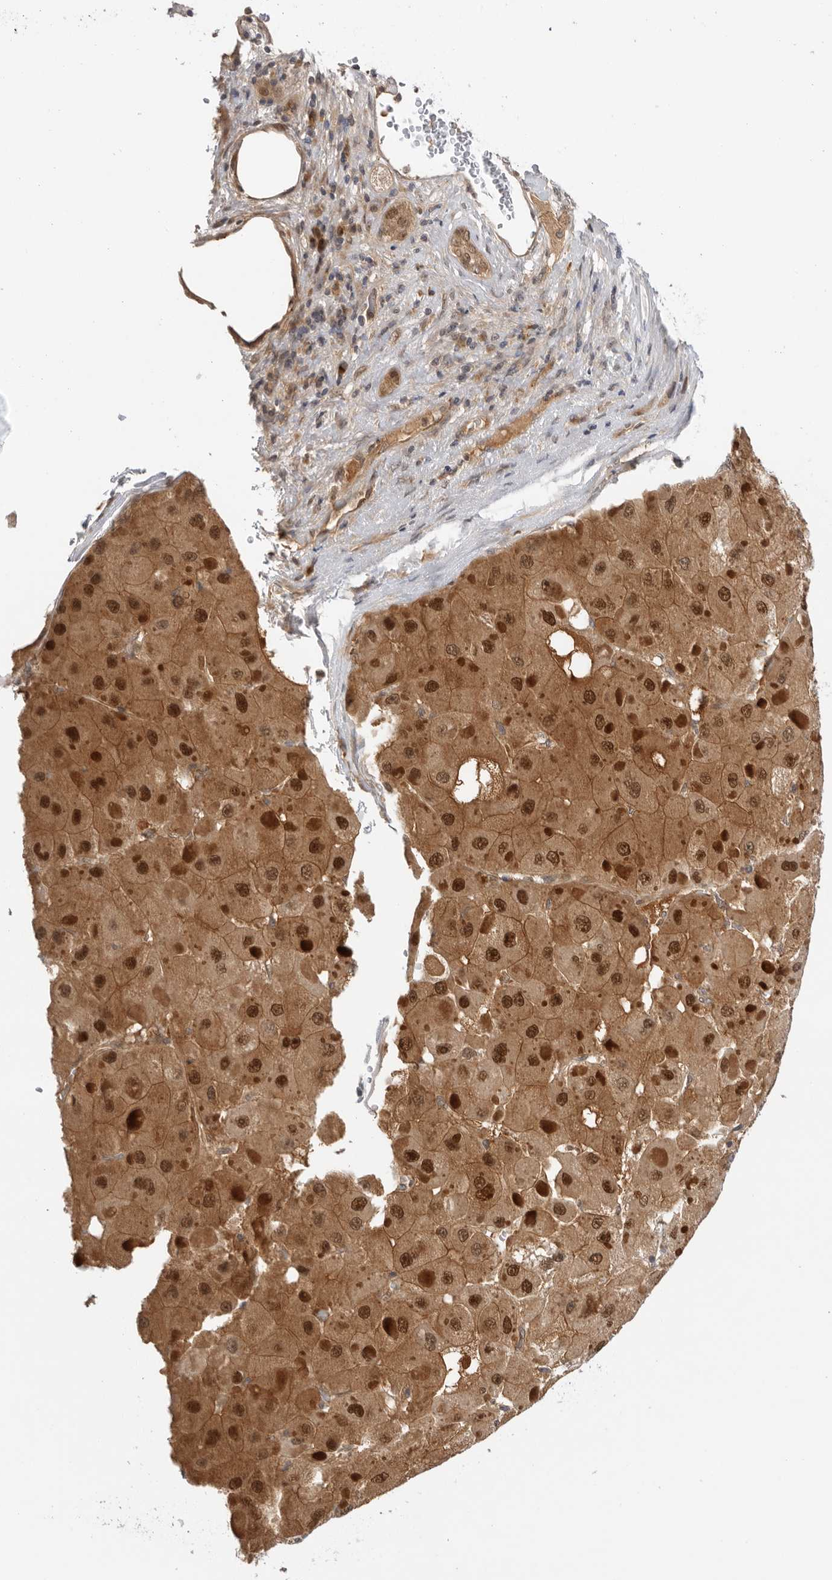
{"staining": {"intensity": "moderate", "quantity": ">75%", "location": "cytoplasmic/membranous,nuclear"}, "tissue": "liver cancer", "cell_type": "Tumor cells", "image_type": "cancer", "snomed": [{"axis": "morphology", "description": "Carcinoma, Hepatocellular, NOS"}, {"axis": "topography", "description": "Liver"}], "caption": "Protein expression analysis of human liver cancer (hepatocellular carcinoma) reveals moderate cytoplasmic/membranous and nuclear staining in about >75% of tumor cells.", "gene": "DCAF8", "patient": {"sex": "female", "age": 73}}